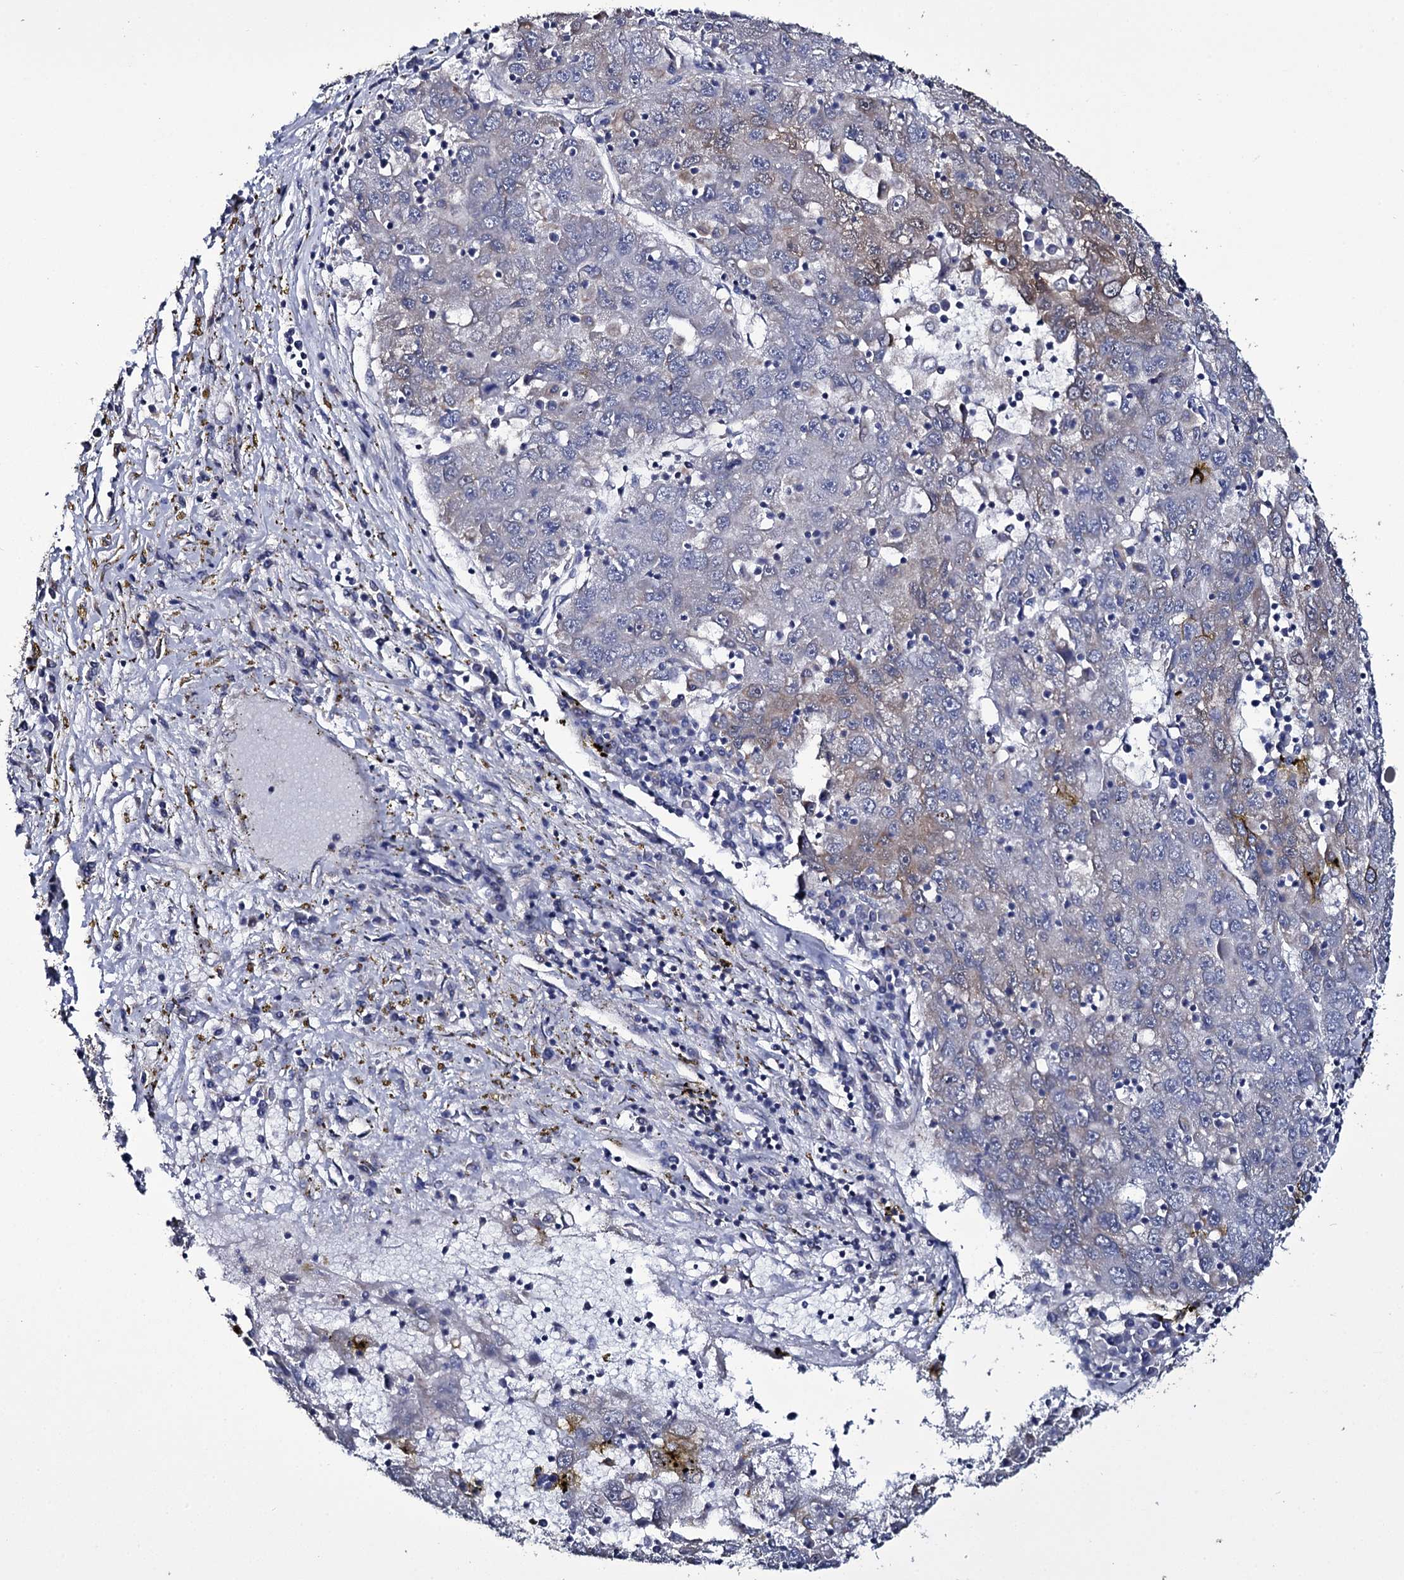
{"staining": {"intensity": "weak", "quantity": "<25%", "location": "cytoplasmic/membranous"}, "tissue": "liver cancer", "cell_type": "Tumor cells", "image_type": "cancer", "snomed": [{"axis": "morphology", "description": "Carcinoma, Hepatocellular, NOS"}, {"axis": "topography", "description": "Liver"}], "caption": "IHC histopathology image of neoplastic tissue: human hepatocellular carcinoma (liver) stained with DAB exhibits no significant protein positivity in tumor cells.", "gene": "CRYL1", "patient": {"sex": "male", "age": 49}}